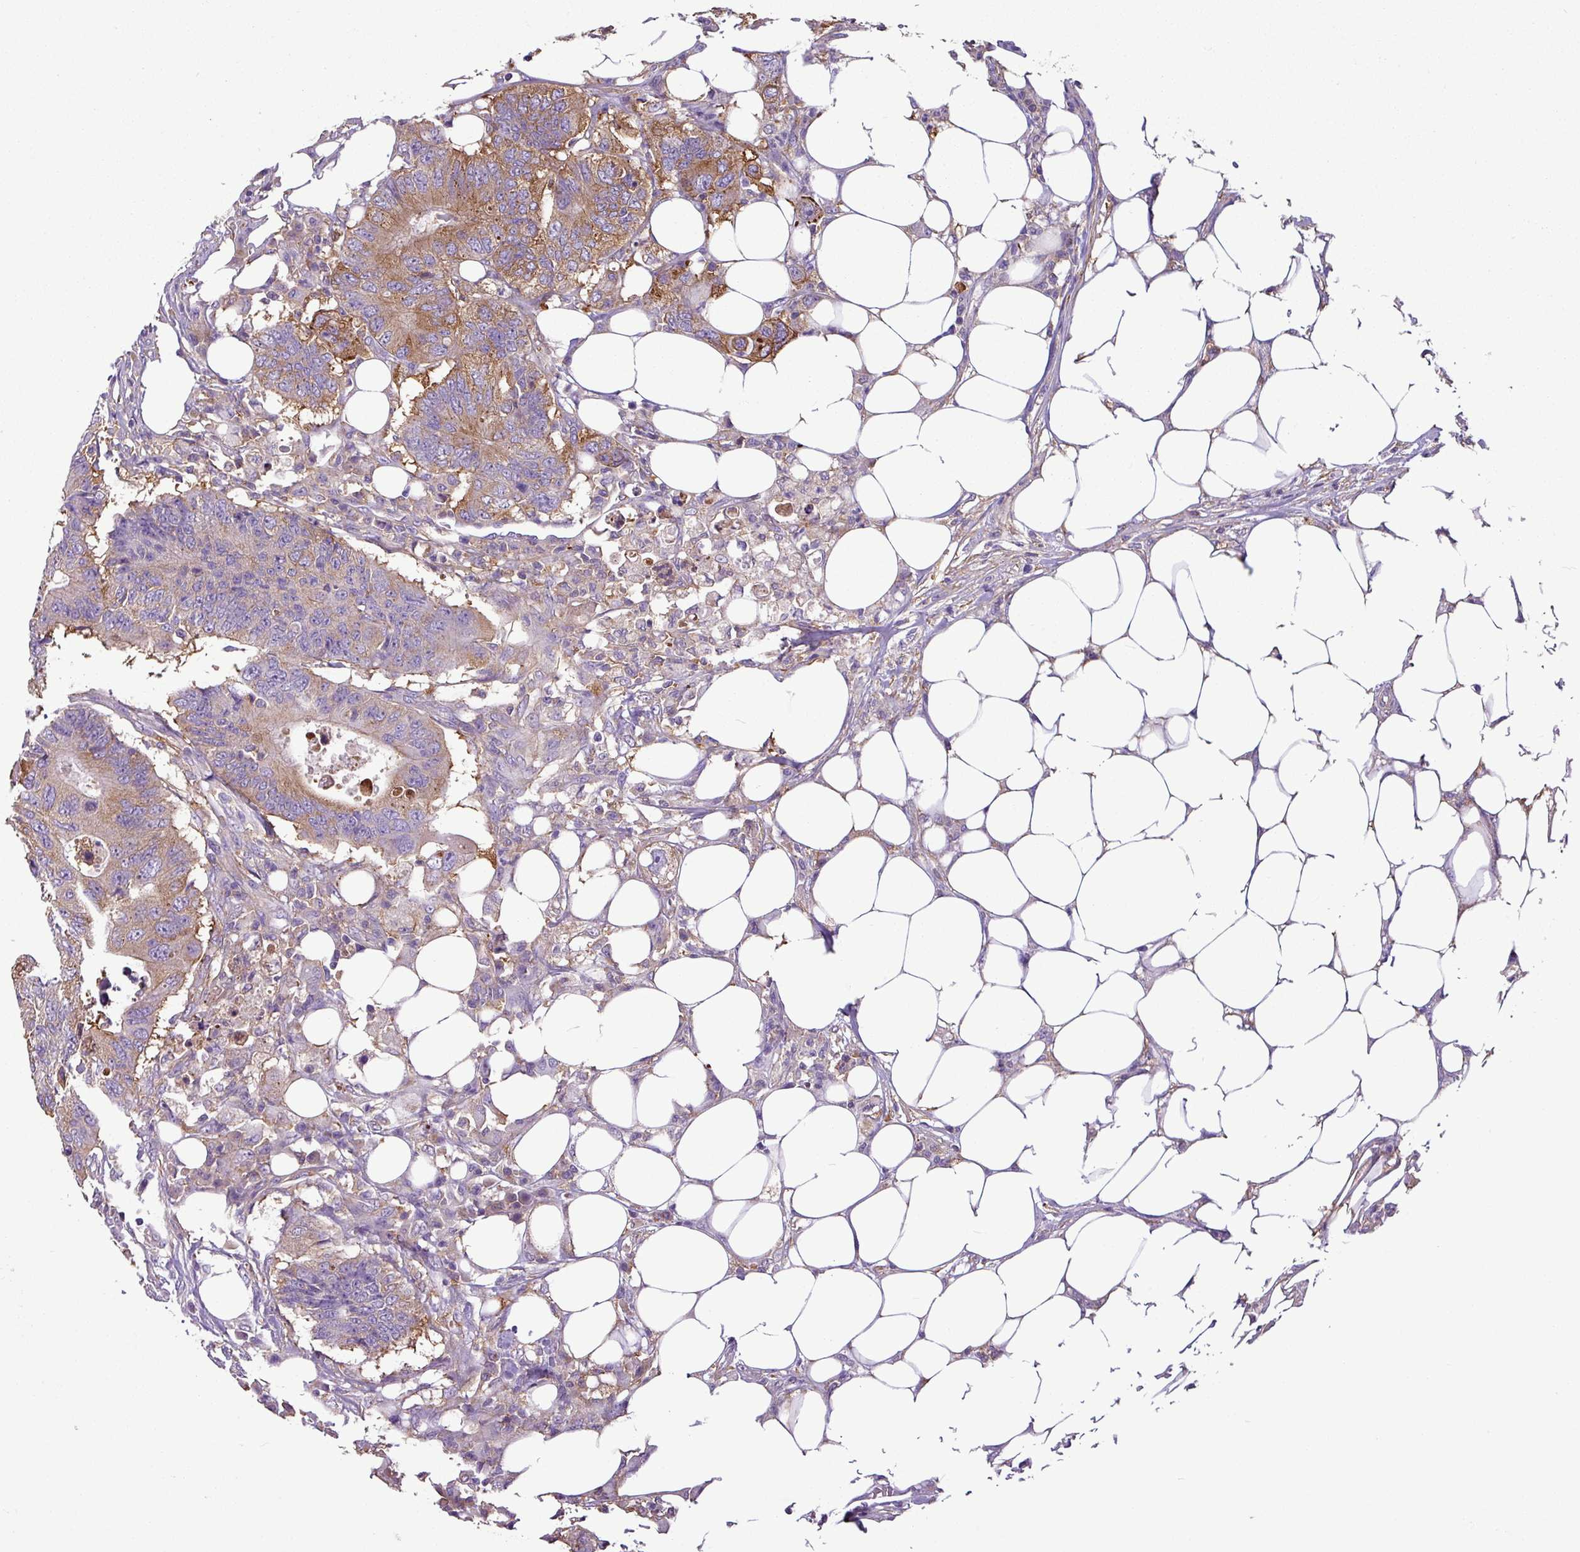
{"staining": {"intensity": "moderate", "quantity": "25%-75%", "location": "cytoplasmic/membranous"}, "tissue": "colorectal cancer", "cell_type": "Tumor cells", "image_type": "cancer", "snomed": [{"axis": "morphology", "description": "Adenocarcinoma, NOS"}, {"axis": "topography", "description": "Colon"}], "caption": "Immunohistochemical staining of human colorectal cancer demonstrates medium levels of moderate cytoplasmic/membranous staining in approximately 25%-75% of tumor cells. The staining was performed using DAB (3,3'-diaminobenzidine), with brown indicating positive protein expression. Nuclei are stained blue with hematoxylin.", "gene": "XNDC1N", "patient": {"sex": "male", "age": 71}}